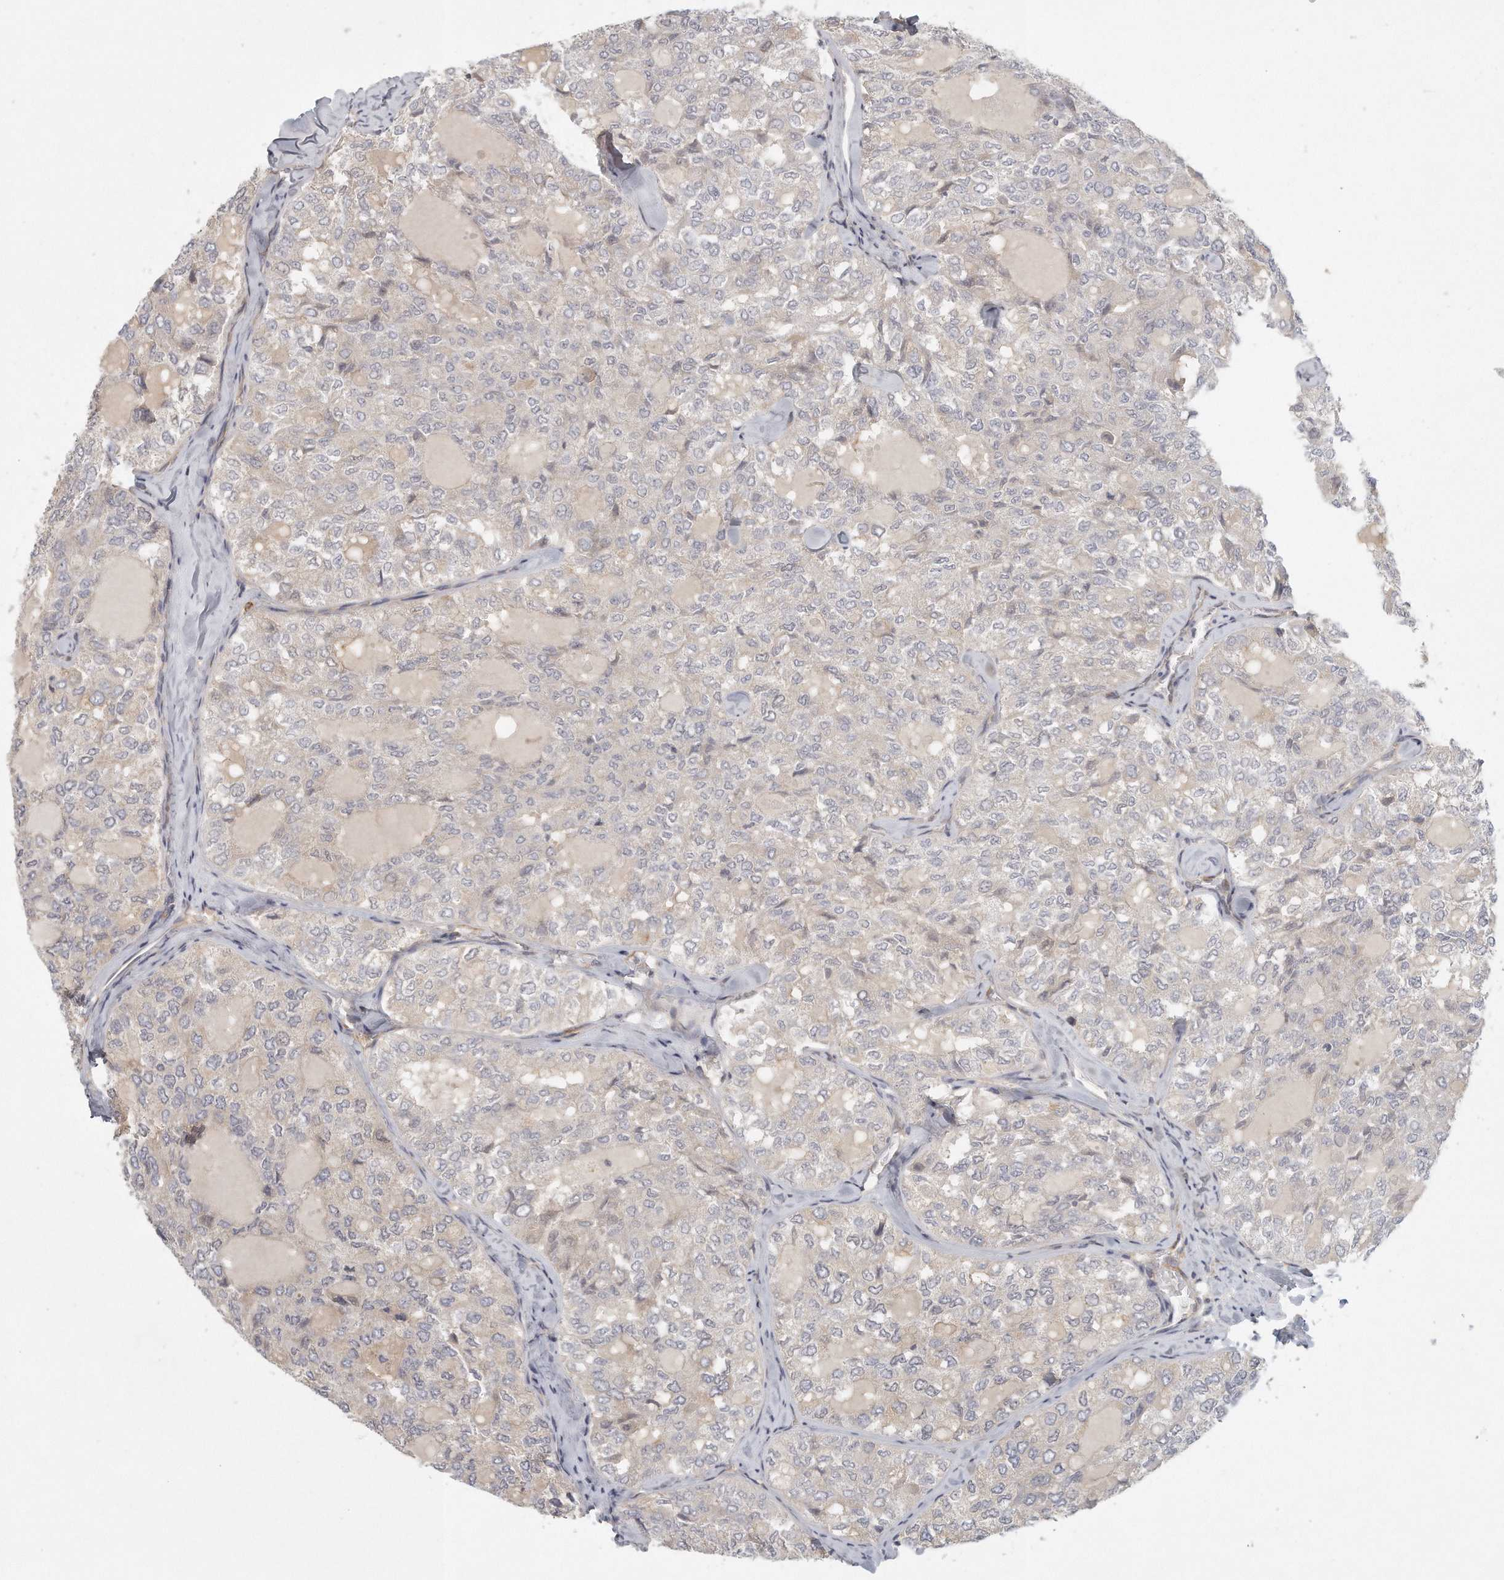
{"staining": {"intensity": "weak", "quantity": "<25%", "location": "cytoplasmic/membranous"}, "tissue": "thyroid cancer", "cell_type": "Tumor cells", "image_type": "cancer", "snomed": [{"axis": "morphology", "description": "Follicular adenoma carcinoma, NOS"}, {"axis": "topography", "description": "Thyroid gland"}], "caption": "Immunohistochemistry of human thyroid follicular adenoma carcinoma shows no staining in tumor cells.", "gene": "MTERF4", "patient": {"sex": "male", "age": 75}}